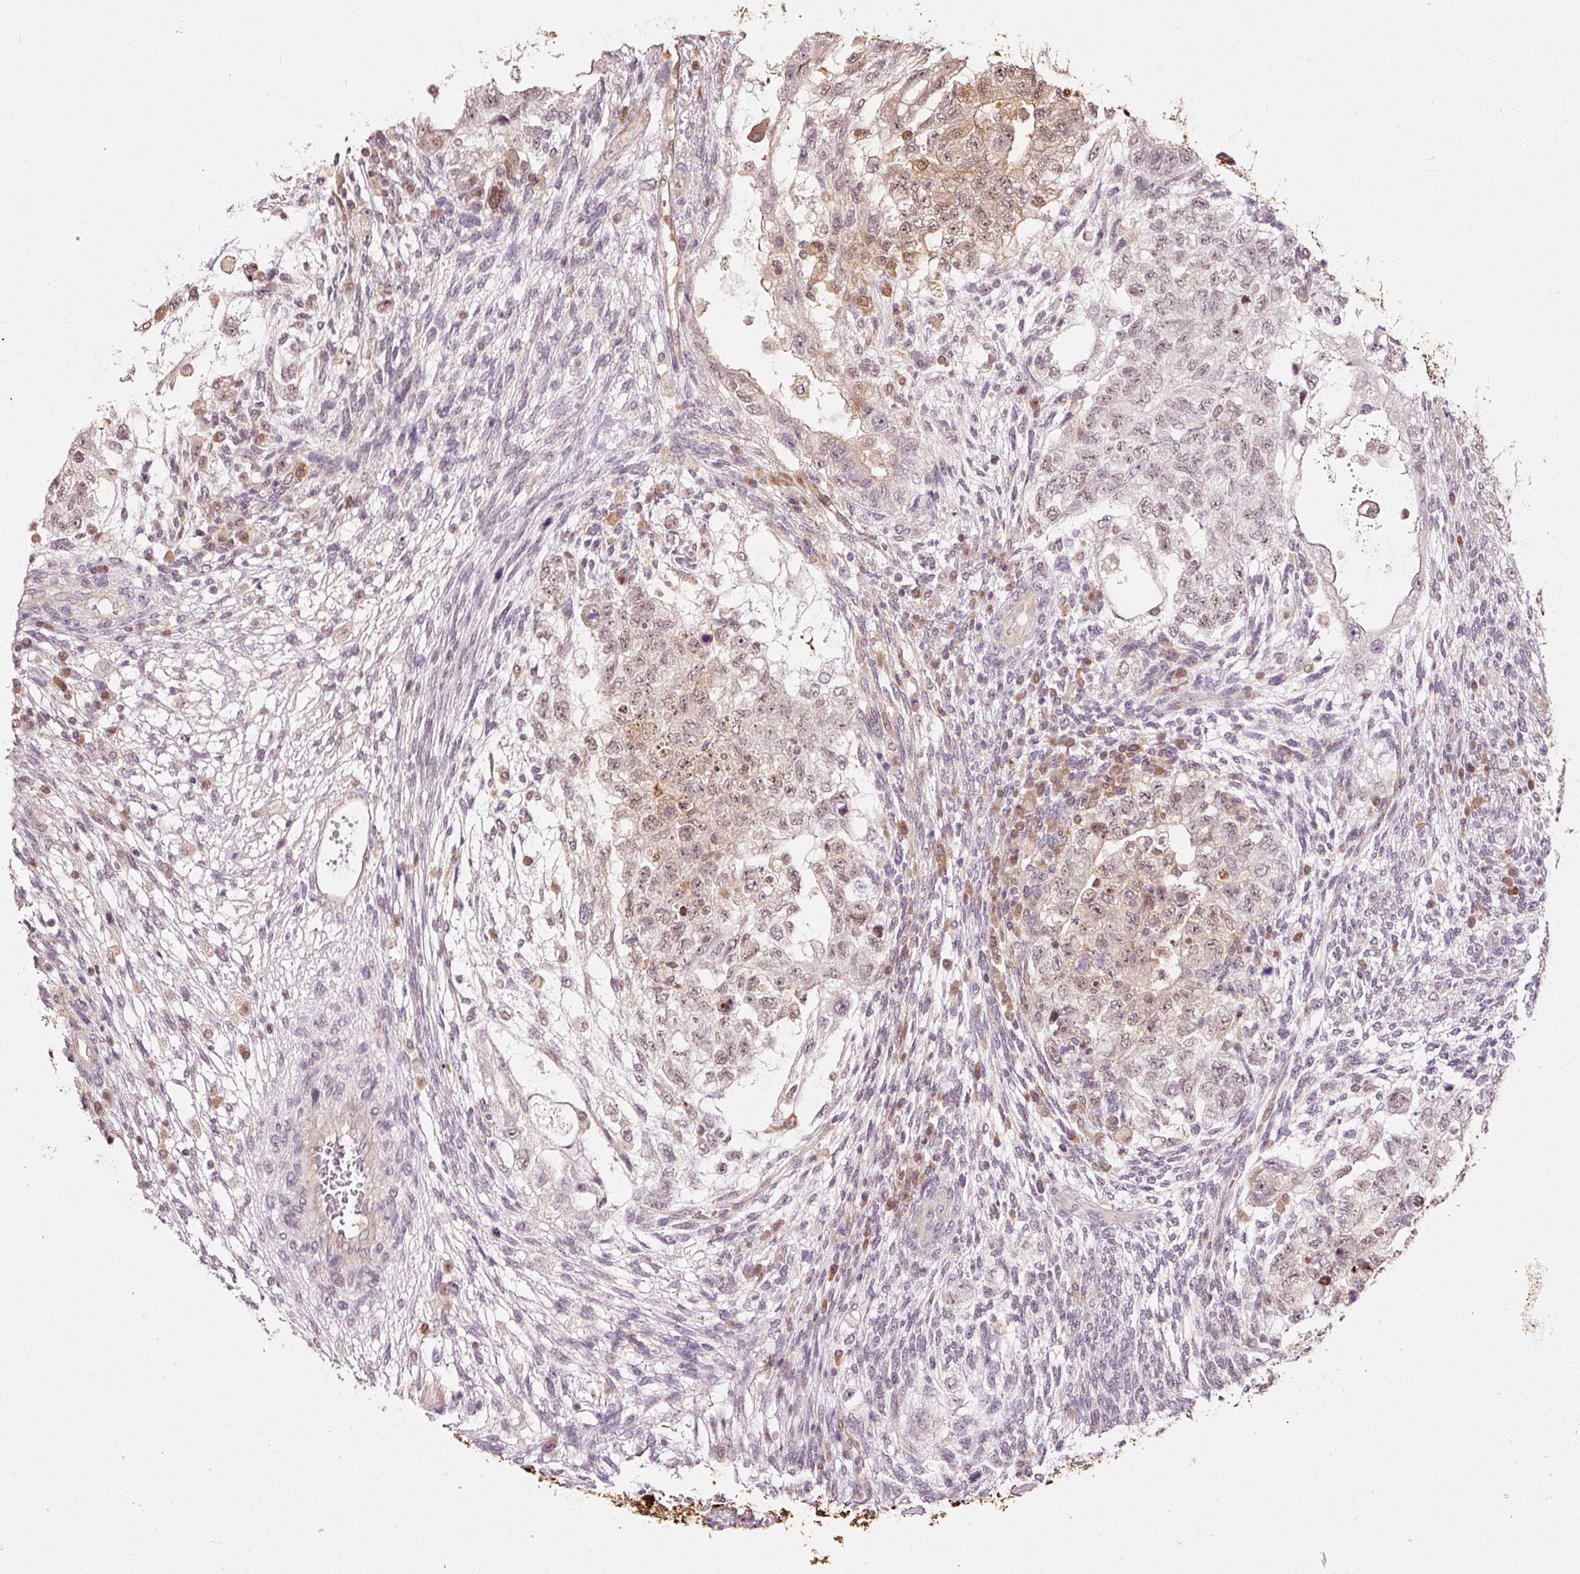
{"staining": {"intensity": "moderate", "quantity": "<25%", "location": "nuclear"}, "tissue": "testis cancer", "cell_type": "Tumor cells", "image_type": "cancer", "snomed": [{"axis": "morphology", "description": "Normal tissue, NOS"}, {"axis": "morphology", "description": "Carcinoma, Embryonal, NOS"}, {"axis": "topography", "description": "Testis"}], "caption": "Moderate nuclear expression is present in about <25% of tumor cells in testis cancer.", "gene": "FBXL14", "patient": {"sex": "male", "age": 36}}